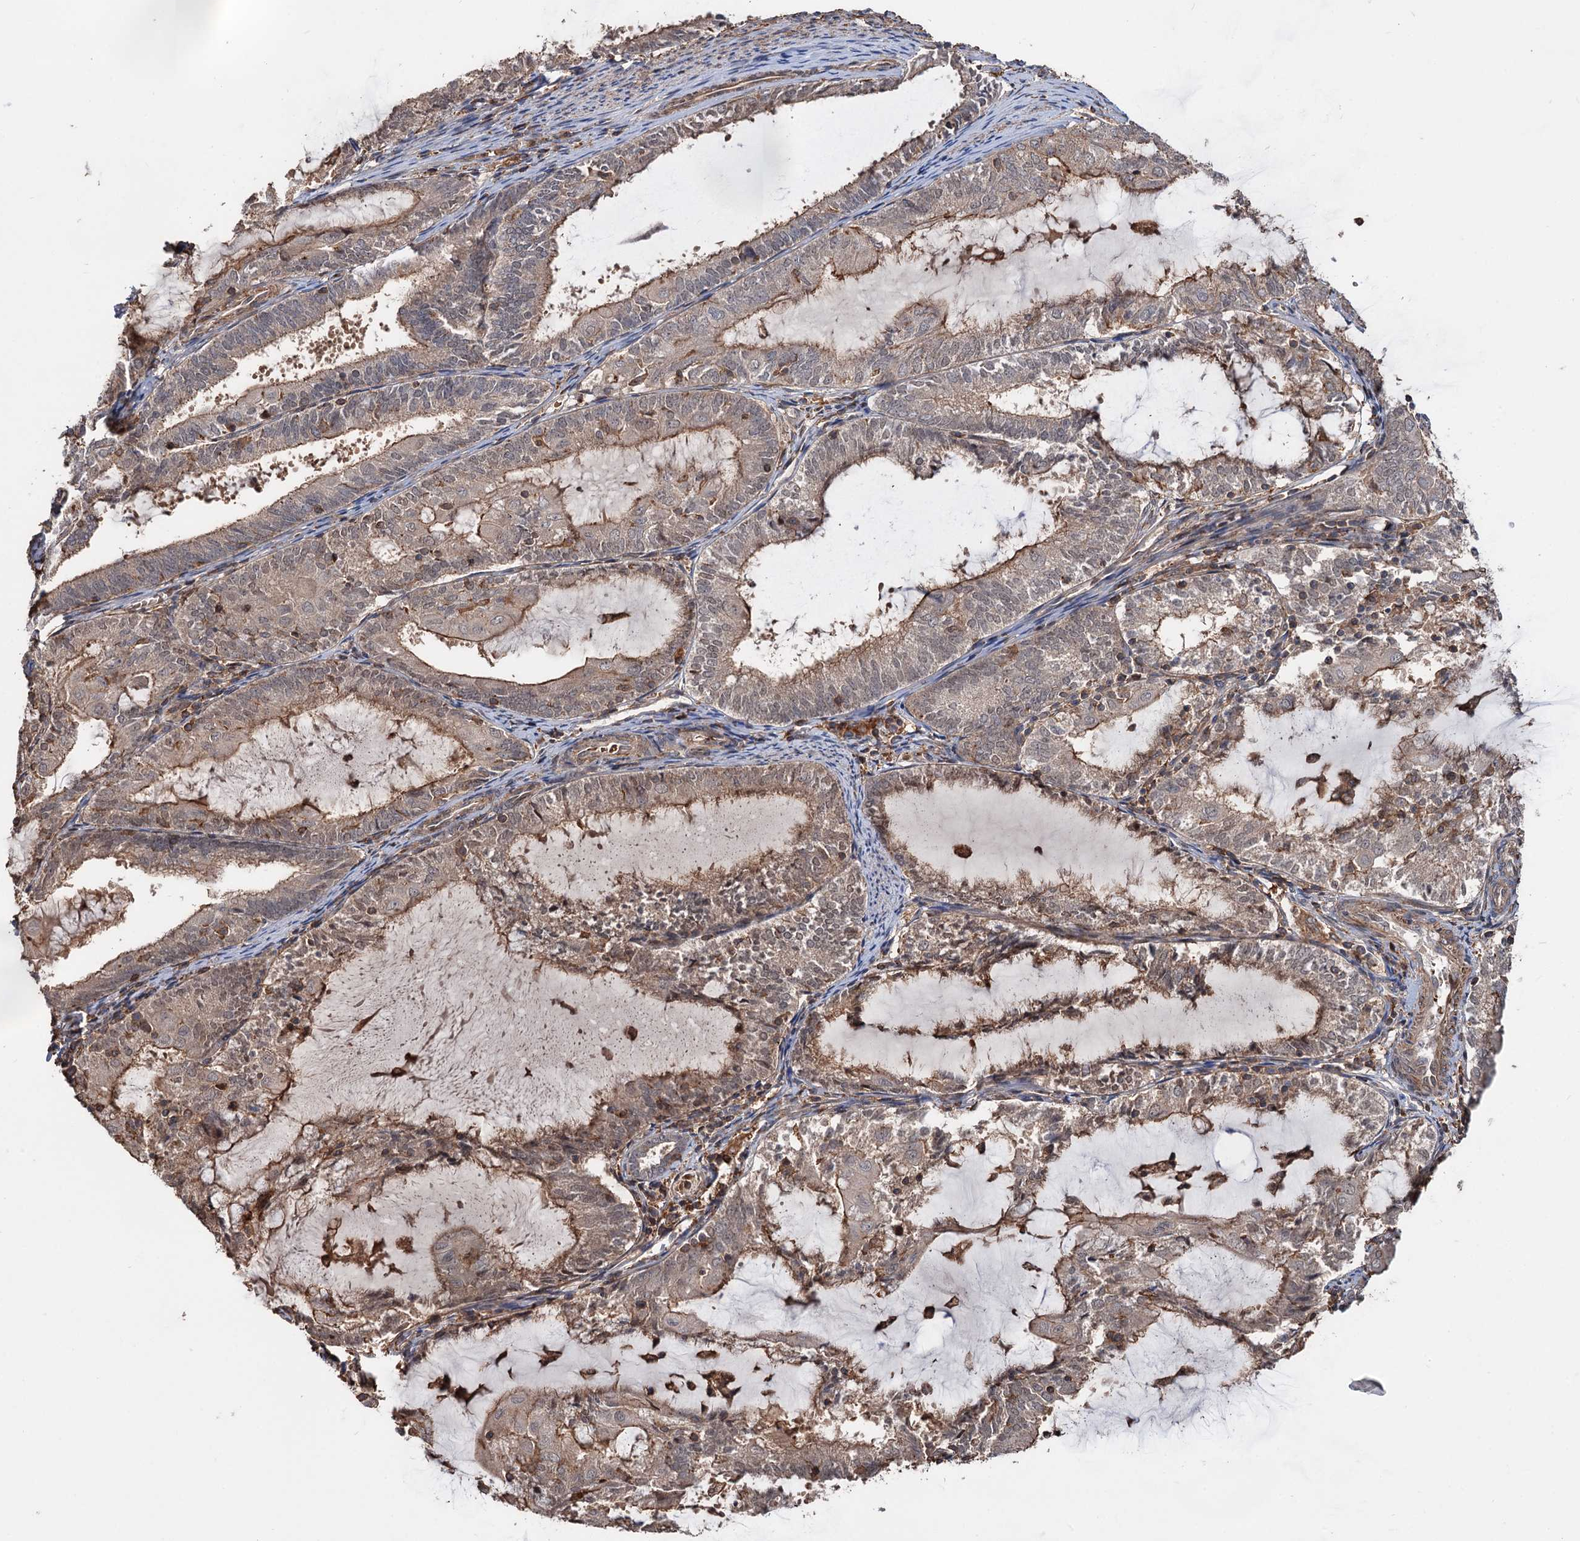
{"staining": {"intensity": "moderate", "quantity": "25%-75%", "location": "cytoplasmic/membranous"}, "tissue": "endometrial cancer", "cell_type": "Tumor cells", "image_type": "cancer", "snomed": [{"axis": "morphology", "description": "Adenocarcinoma, NOS"}, {"axis": "topography", "description": "Endometrium"}], "caption": "Human endometrial adenocarcinoma stained with a protein marker shows moderate staining in tumor cells.", "gene": "GRIP1", "patient": {"sex": "female", "age": 81}}